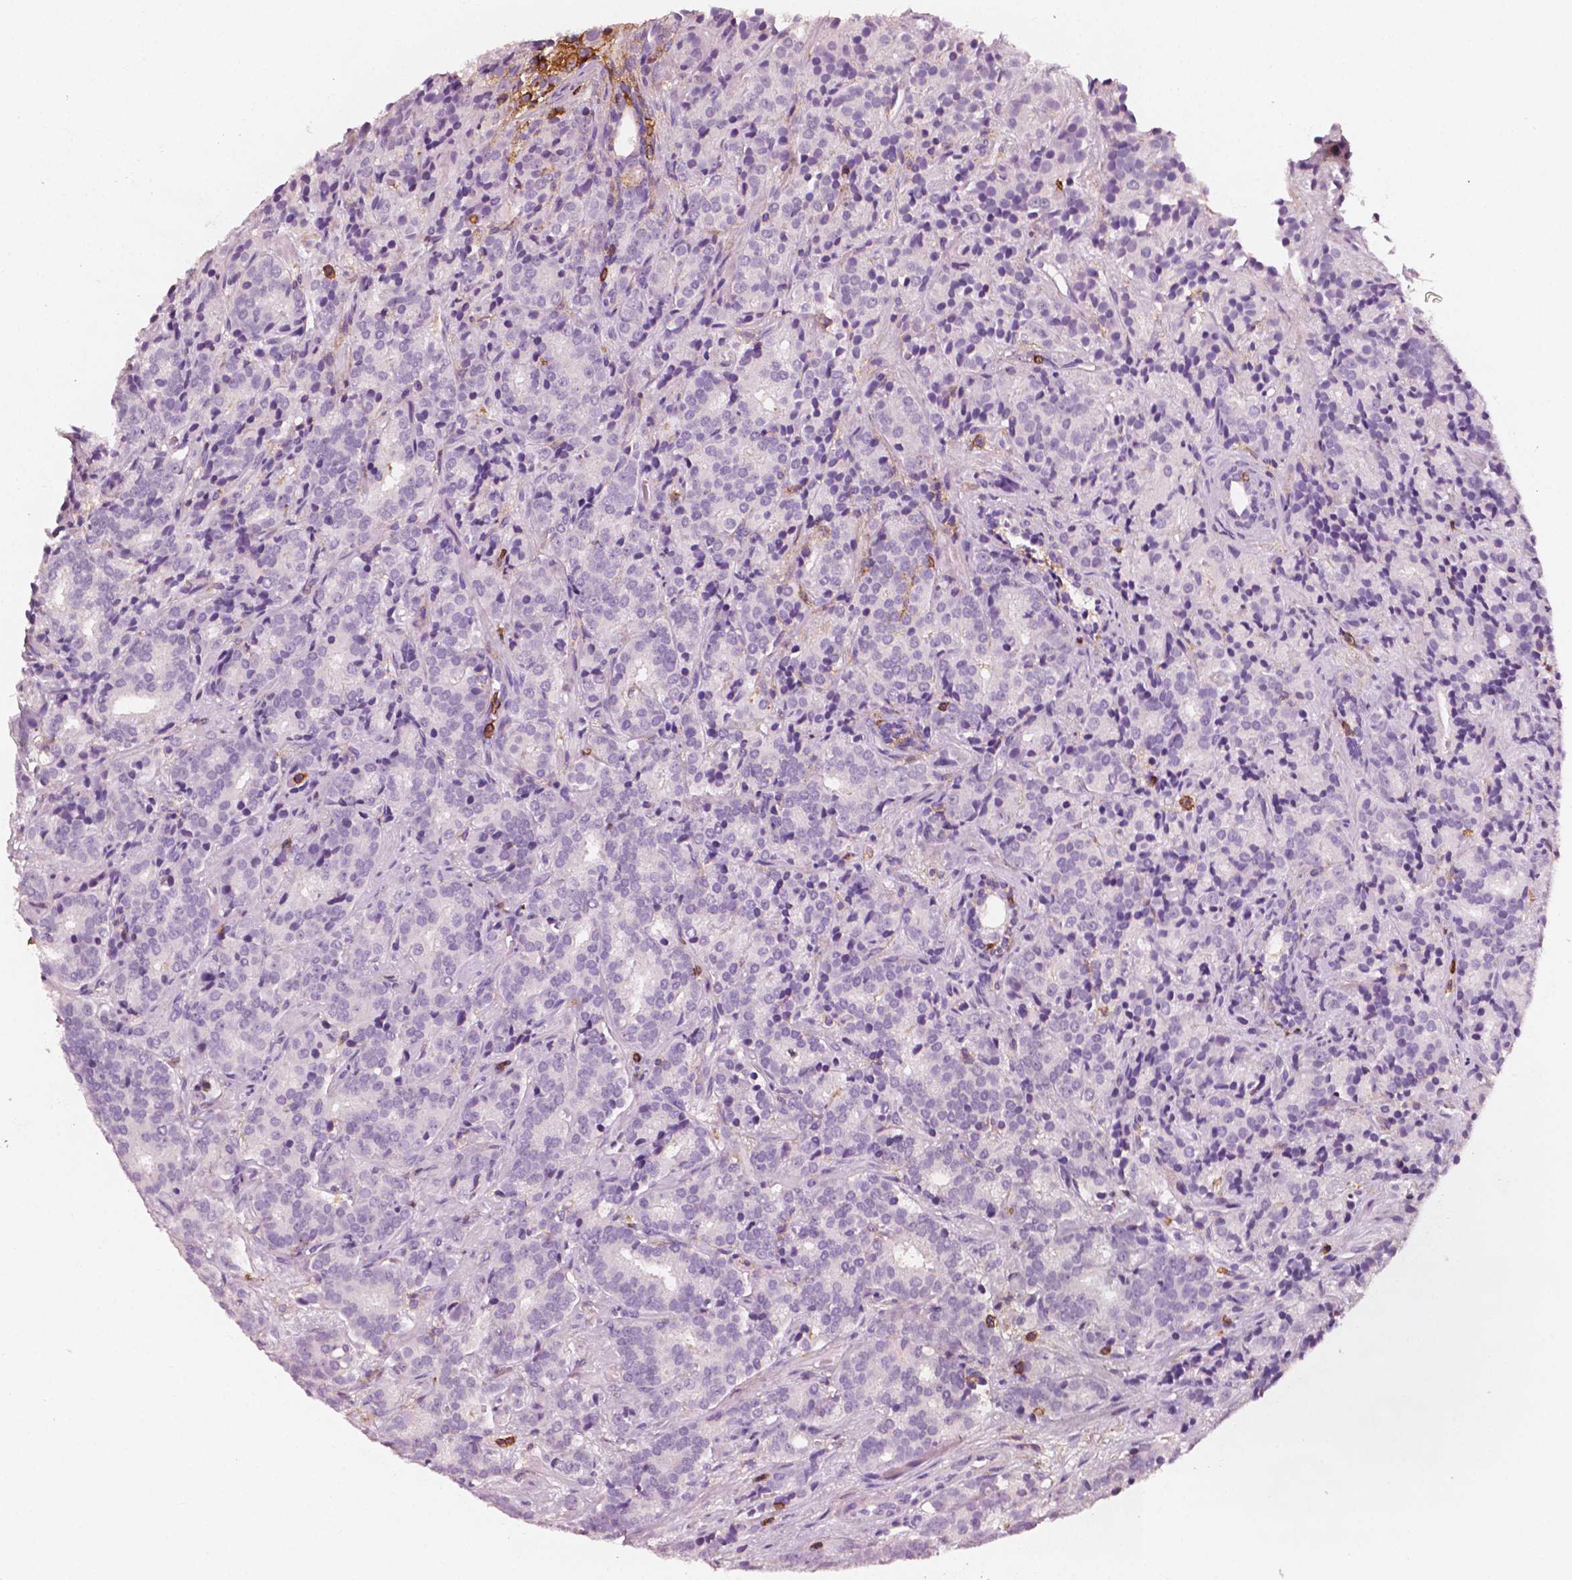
{"staining": {"intensity": "negative", "quantity": "none", "location": "none"}, "tissue": "prostate cancer", "cell_type": "Tumor cells", "image_type": "cancer", "snomed": [{"axis": "morphology", "description": "Adenocarcinoma, High grade"}, {"axis": "topography", "description": "Prostate"}], "caption": "High-grade adenocarcinoma (prostate) stained for a protein using IHC demonstrates no staining tumor cells.", "gene": "PTPRC", "patient": {"sex": "male", "age": 90}}